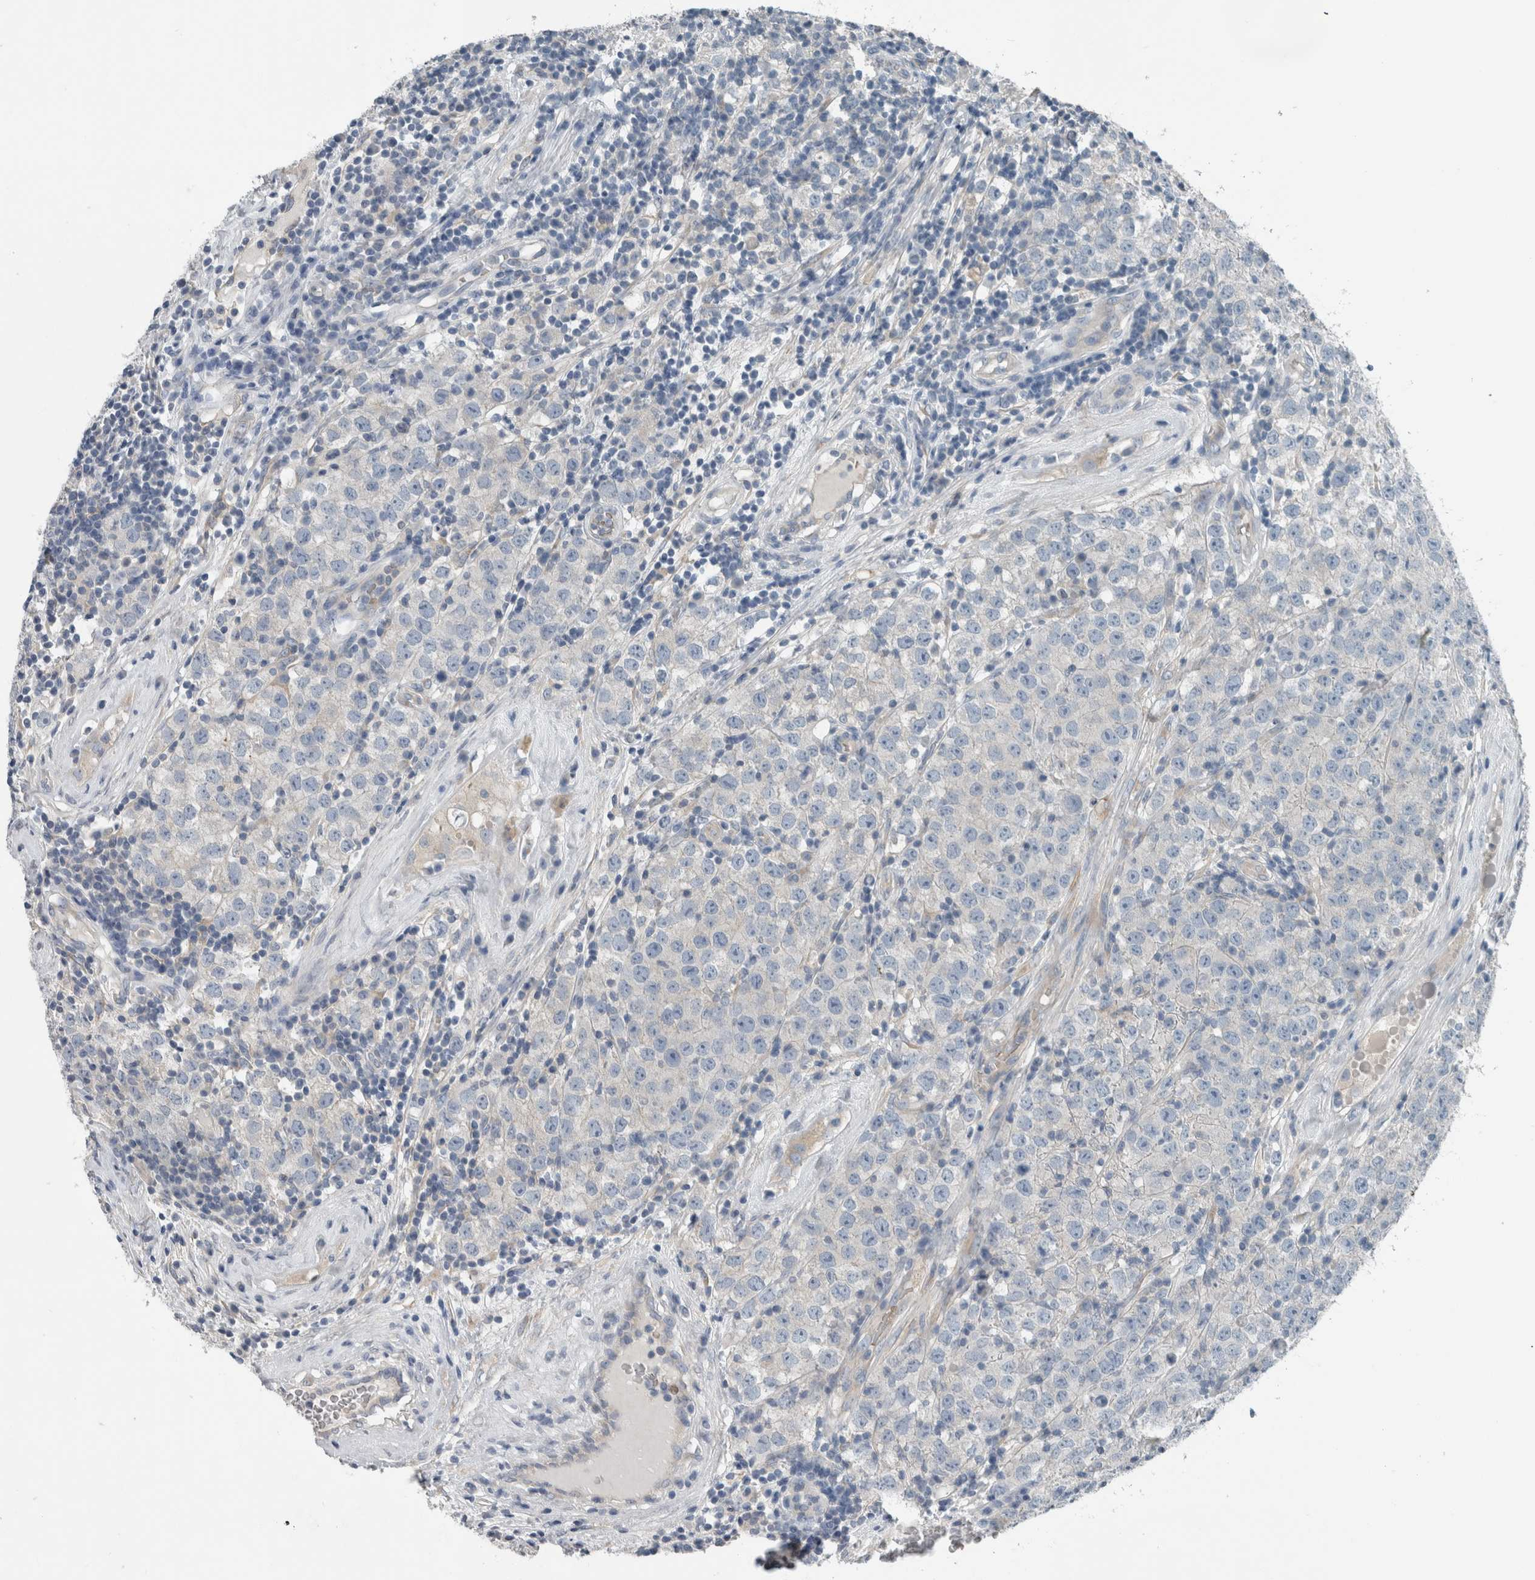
{"staining": {"intensity": "negative", "quantity": "none", "location": "none"}, "tissue": "testis cancer", "cell_type": "Tumor cells", "image_type": "cancer", "snomed": [{"axis": "morphology", "description": "Seminoma, NOS"}, {"axis": "morphology", "description": "Carcinoma, Embryonal, NOS"}, {"axis": "topography", "description": "Testis"}], "caption": "There is no significant staining in tumor cells of testis cancer (embryonal carcinoma).", "gene": "SH3GL2", "patient": {"sex": "male", "age": 28}}